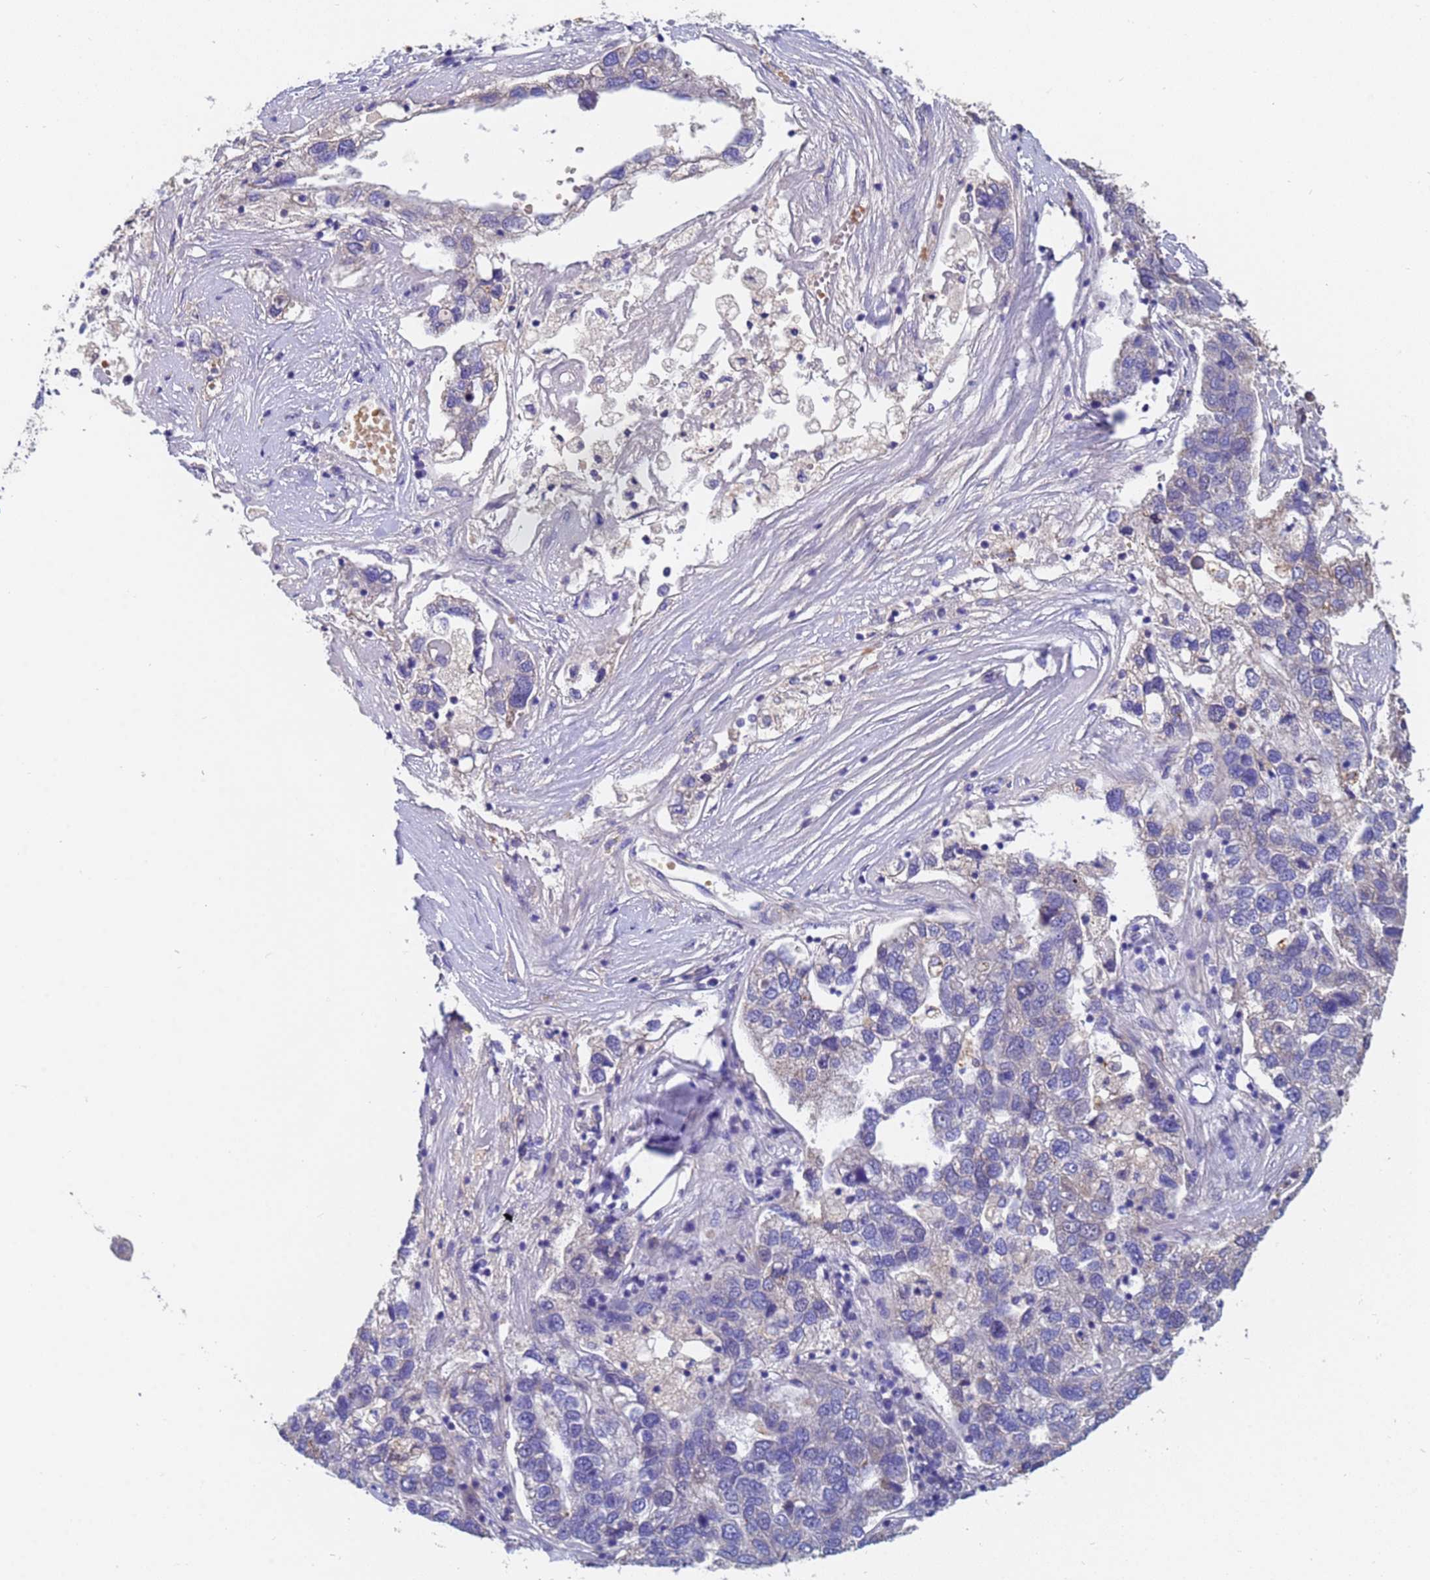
{"staining": {"intensity": "negative", "quantity": "none", "location": "none"}, "tissue": "pancreatic cancer", "cell_type": "Tumor cells", "image_type": "cancer", "snomed": [{"axis": "morphology", "description": "Adenocarcinoma, NOS"}, {"axis": "topography", "description": "Pancreas"}], "caption": "This is an immunohistochemistry (IHC) histopathology image of adenocarcinoma (pancreatic). There is no expression in tumor cells.", "gene": "IHO1", "patient": {"sex": "female", "age": 61}}